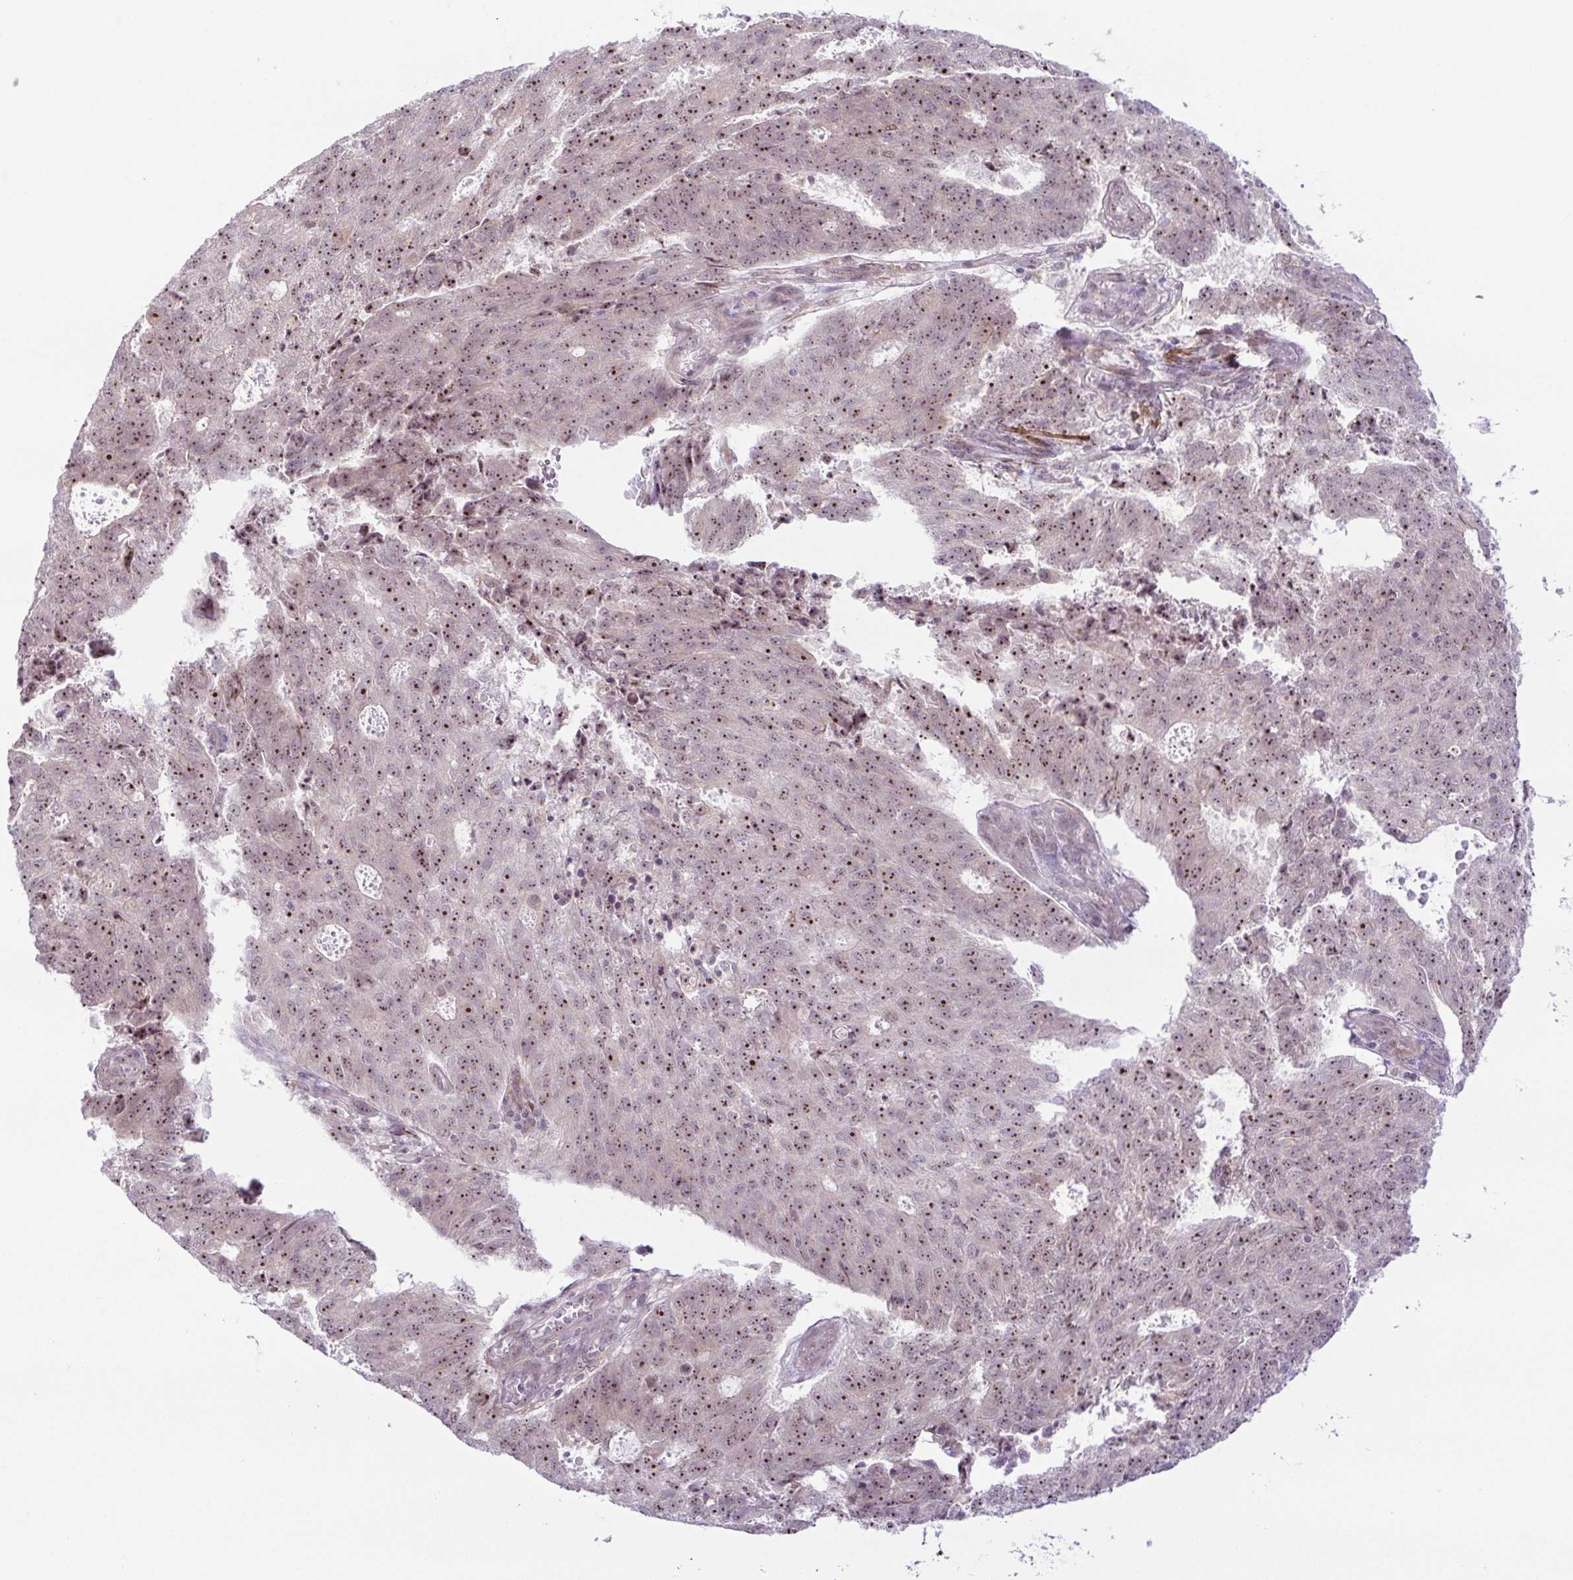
{"staining": {"intensity": "moderate", "quantity": ">75%", "location": "nuclear"}, "tissue": "endometrial cancer", "cell_type": "Tumor cells", "image_type": "cancer", "snomed": [{"axis": "morphology", "description": "Adenocarcinoma, NOS"}, {"axis": "topography", "description": "Endometrium"}], "caption": "A histopathology image showing moderate nuclear staining in approximately >75% of tumor cells in endometrial cancer (adenocarcinoma), as visualized by brown immunohistochemical staining.", "gene": "RSL24D1", "patient": {"sex": "female", "age": 82}}